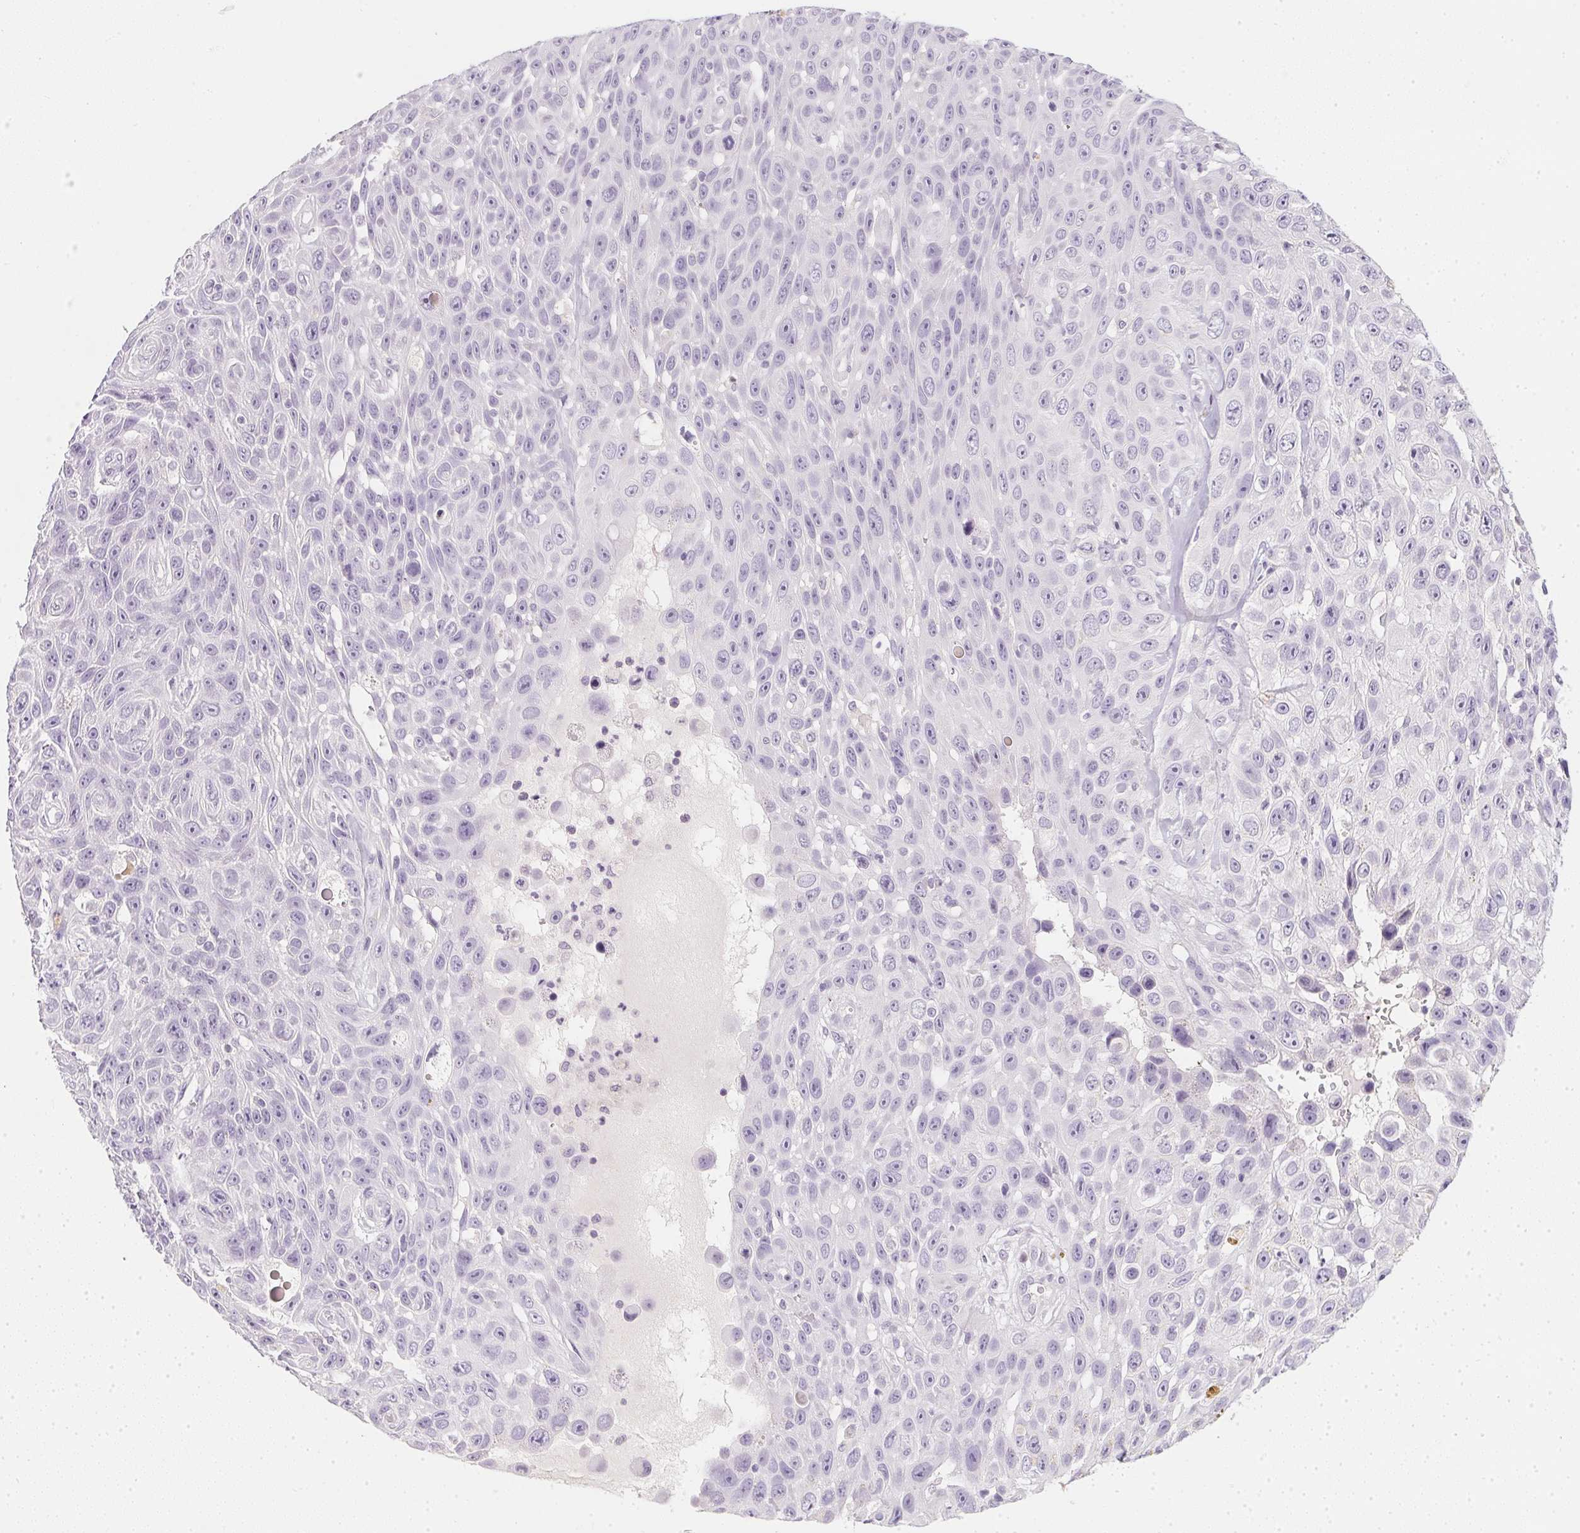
{"staining": {"intensity": "negative", "quantity": "none", "location": "none"}, "tissue": "skin cancer", "cell_type": "Tumor cells", "image_type": "cancer", "snomed": [{"axis": "morphology", "description": "Squamous cell carcinoma, NOS"}, {"axis": "topography", "description": "Skin"}], "caption": "DAB (3,3'-diaminobenzidine) immunohistochemical staining of human skin squamous cell carcinoma displays no significant expression in tumor cells.", "gene": "TMEM72", "patient": {"sex": "male", "age": 82}}